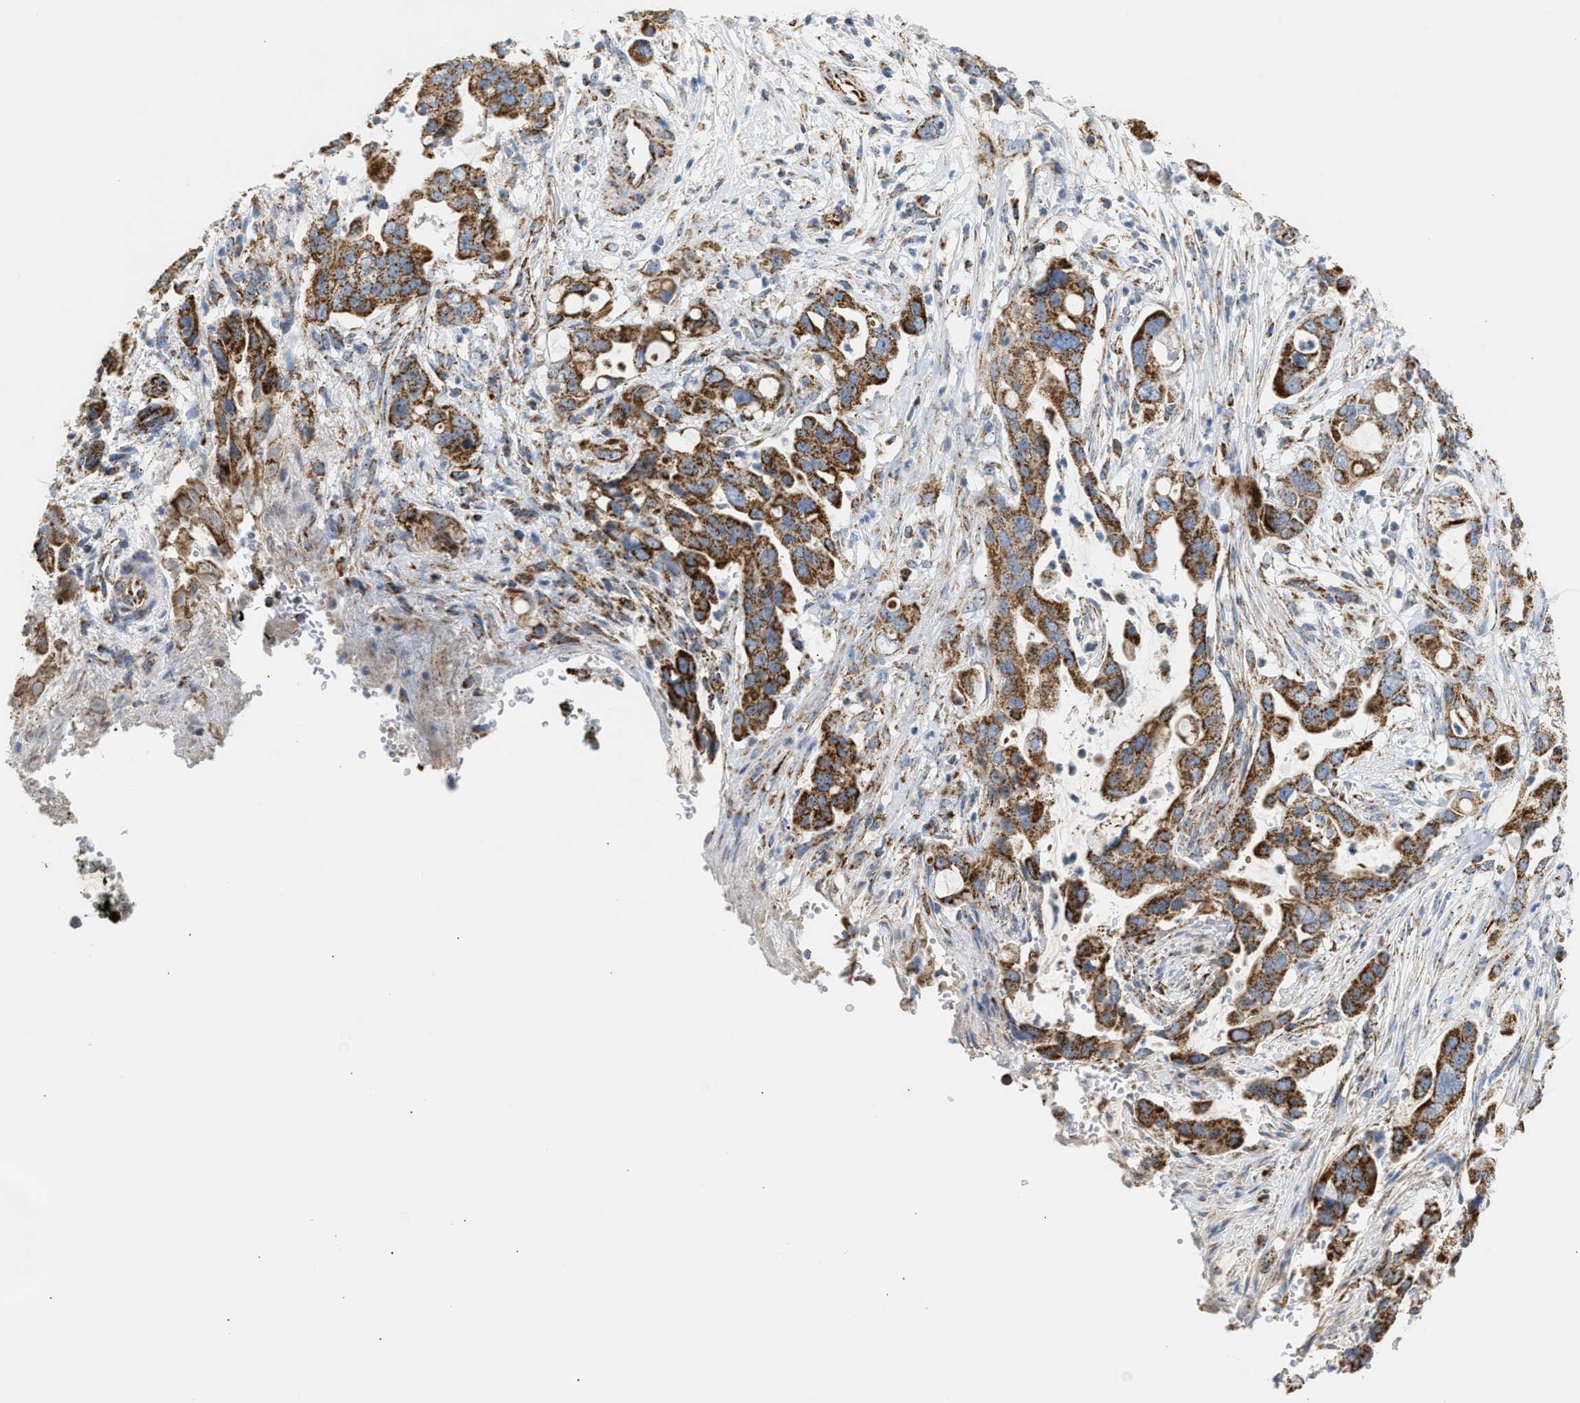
{"staining": {"intensity": "strong", "quantity": ">75%", "location": "cytoplasmic/membranous"}, "tissue": "pancreatic cancer", "cell_type": "Tumor cells", "image_type": "cancer", "snomed": [{"axis": "morphology", "description": "Adenocarcinoma, NOS"}, {"axis": "topography", "description": "Pancreas"}], "caption": "Protein analysis of pancreatic cancer tissue reveals strong cytoplasmic/membranous positivity in approximately >75% of tumor cells.", "gene": "OGDH", "patient": {"sex": "female", "age": 70}}